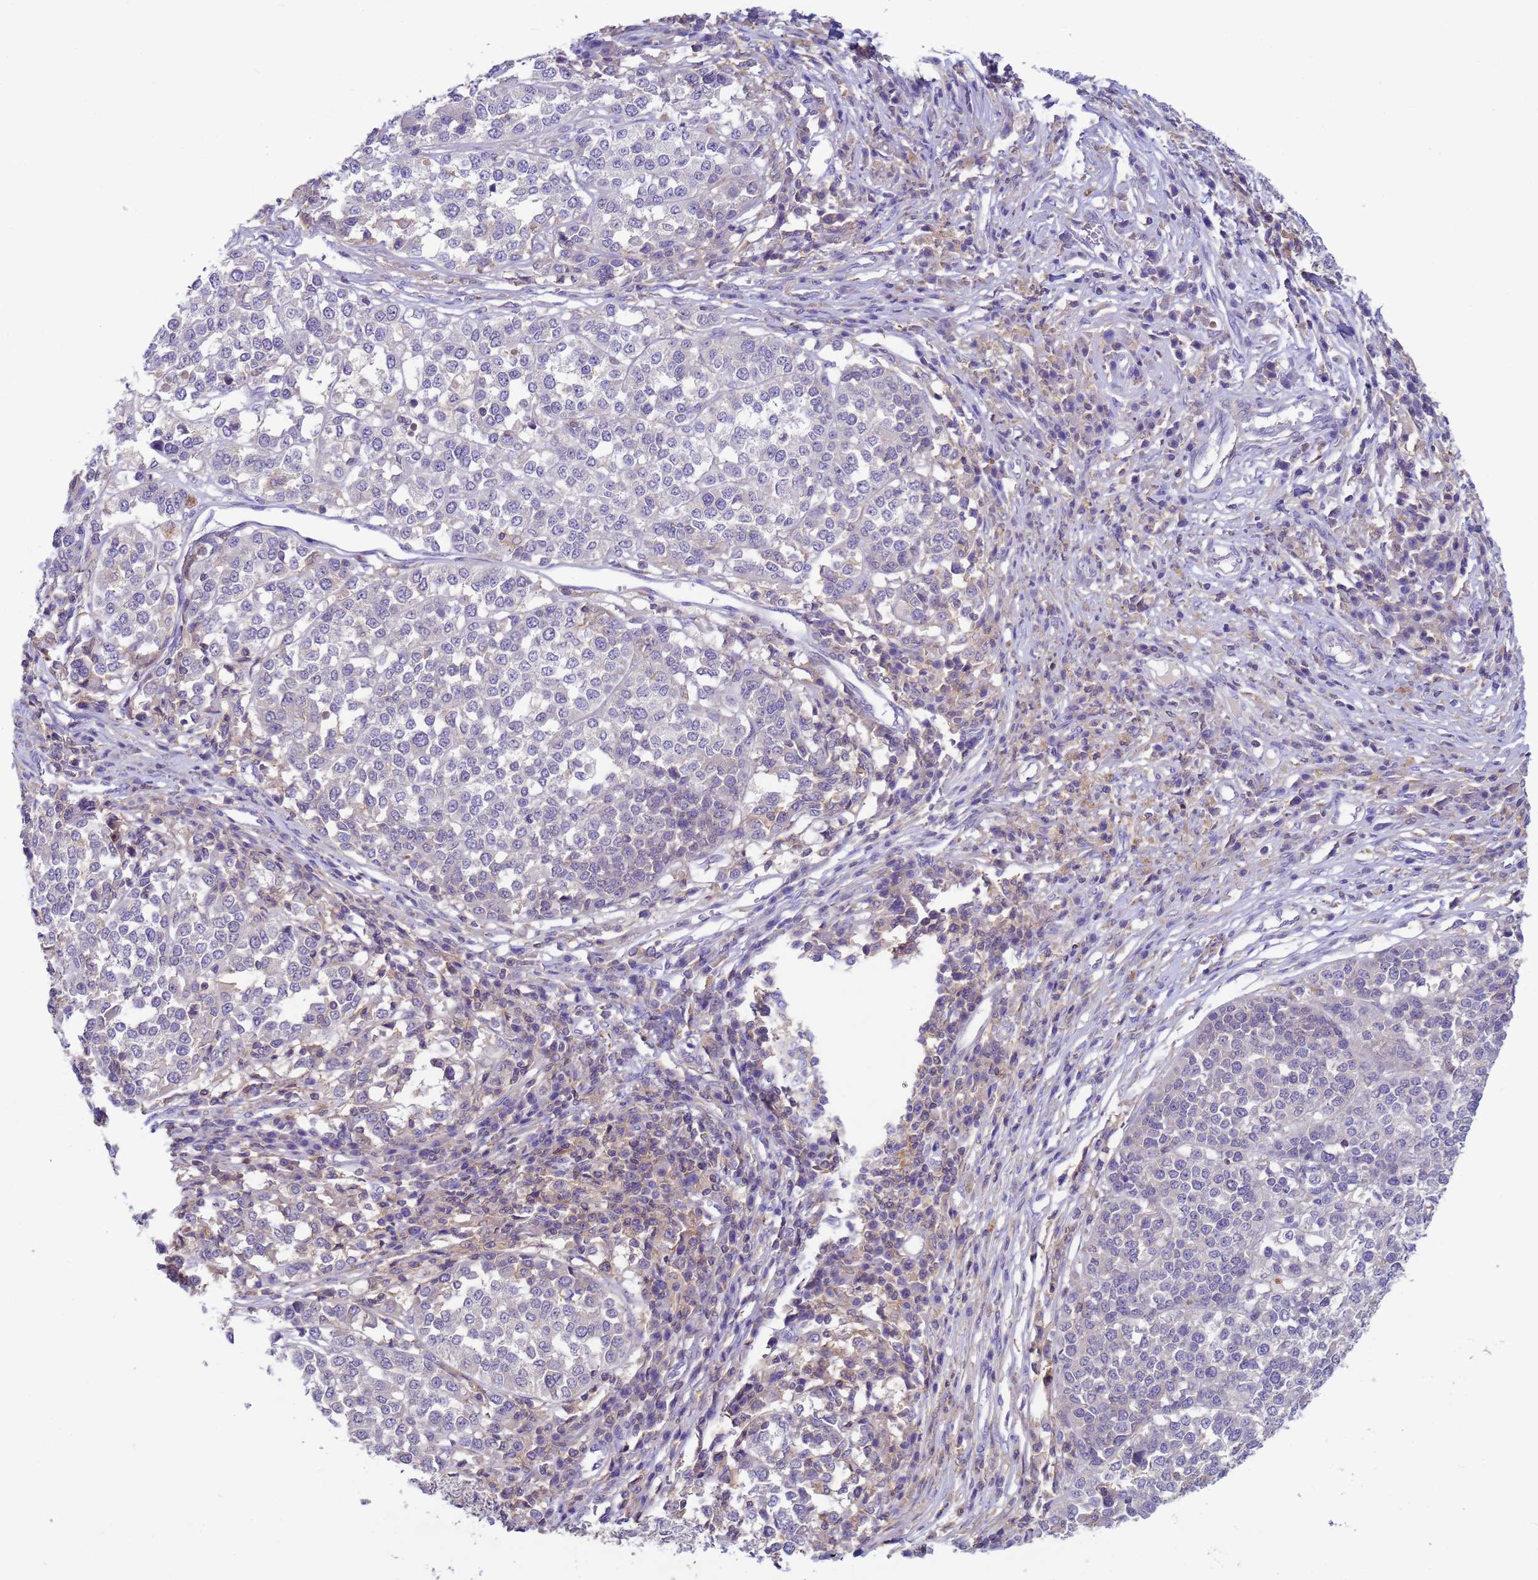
{"staining": {"intensity": "negative", "quantity": "none", "location": "none"}, "tissue": "melanoma", "cell_type": "Tumor cells", "image_type": "cancer", "snomed": [{"axis": "morphology", "description": "Malignant melanoma, Metastatic site"}, {"axis": "topography", "description": "Lymph node"}], "caption": "Malignant melanoma (metastatic site) stained for a protein using immunohistochemistry displays no staining tumor cells.", "gene": "KLHL13", "patient": {"sex": "male", "age": 44}}